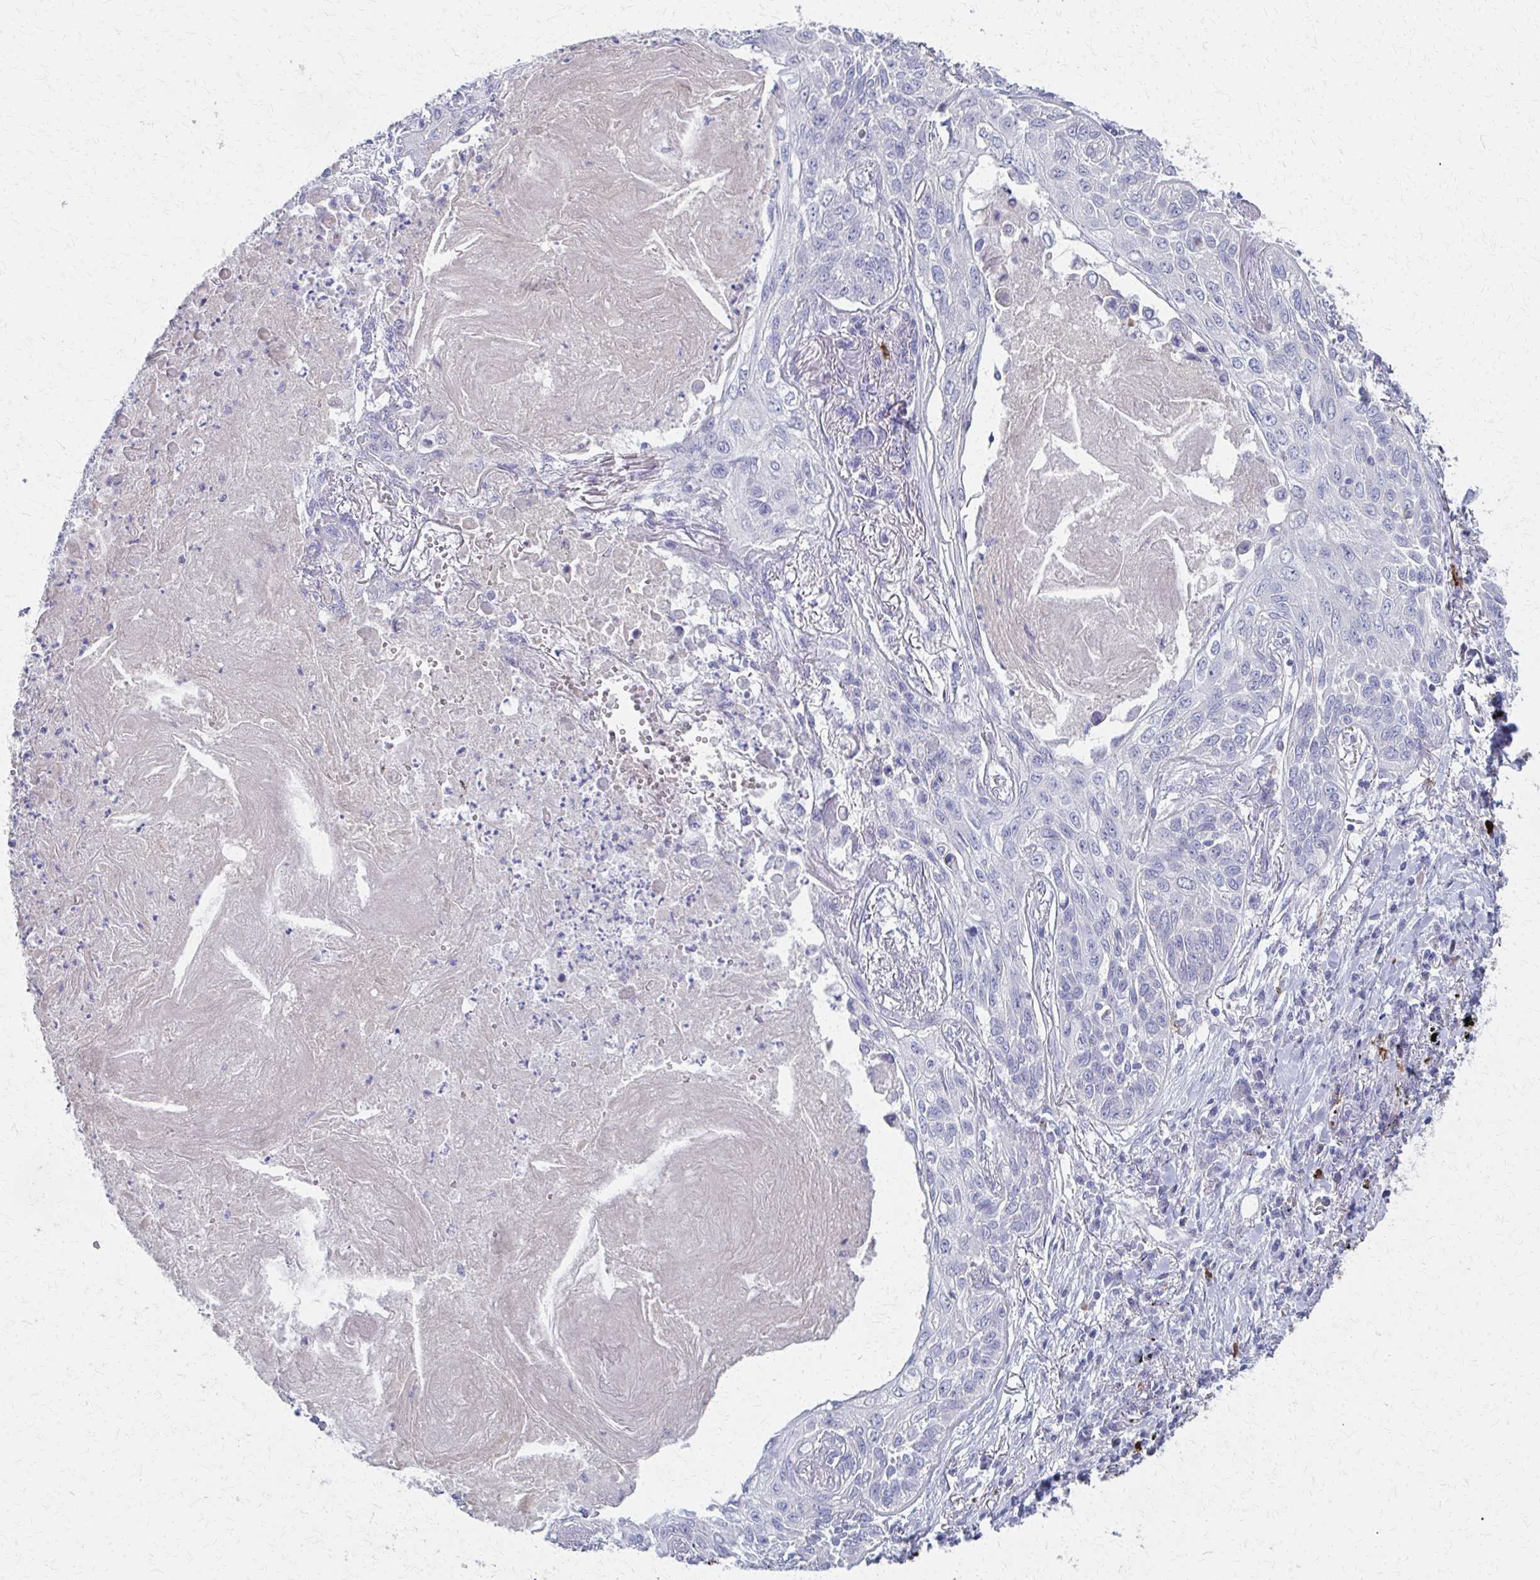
{"staining": {"intensity": "negative", "quantity": "none", "location": "none"}, "tissue": "lung cancer", "cell_type": "Tumor cells", "image_type": "cancer", "snomed": [{"axis": "morphology", "description": "Squamous cell carcinoma, NOS"}, {"axis": "topography", "description": "Lung"}], "caption": "A high-resolution micrograph shows immunohistochemistry (IHC) staining of squamous cell carcinoma (lung), which exhibits no significant expression in tumor cells.", "gene": "MS4A2", "patient": {"sex": "male", "age": 75}}